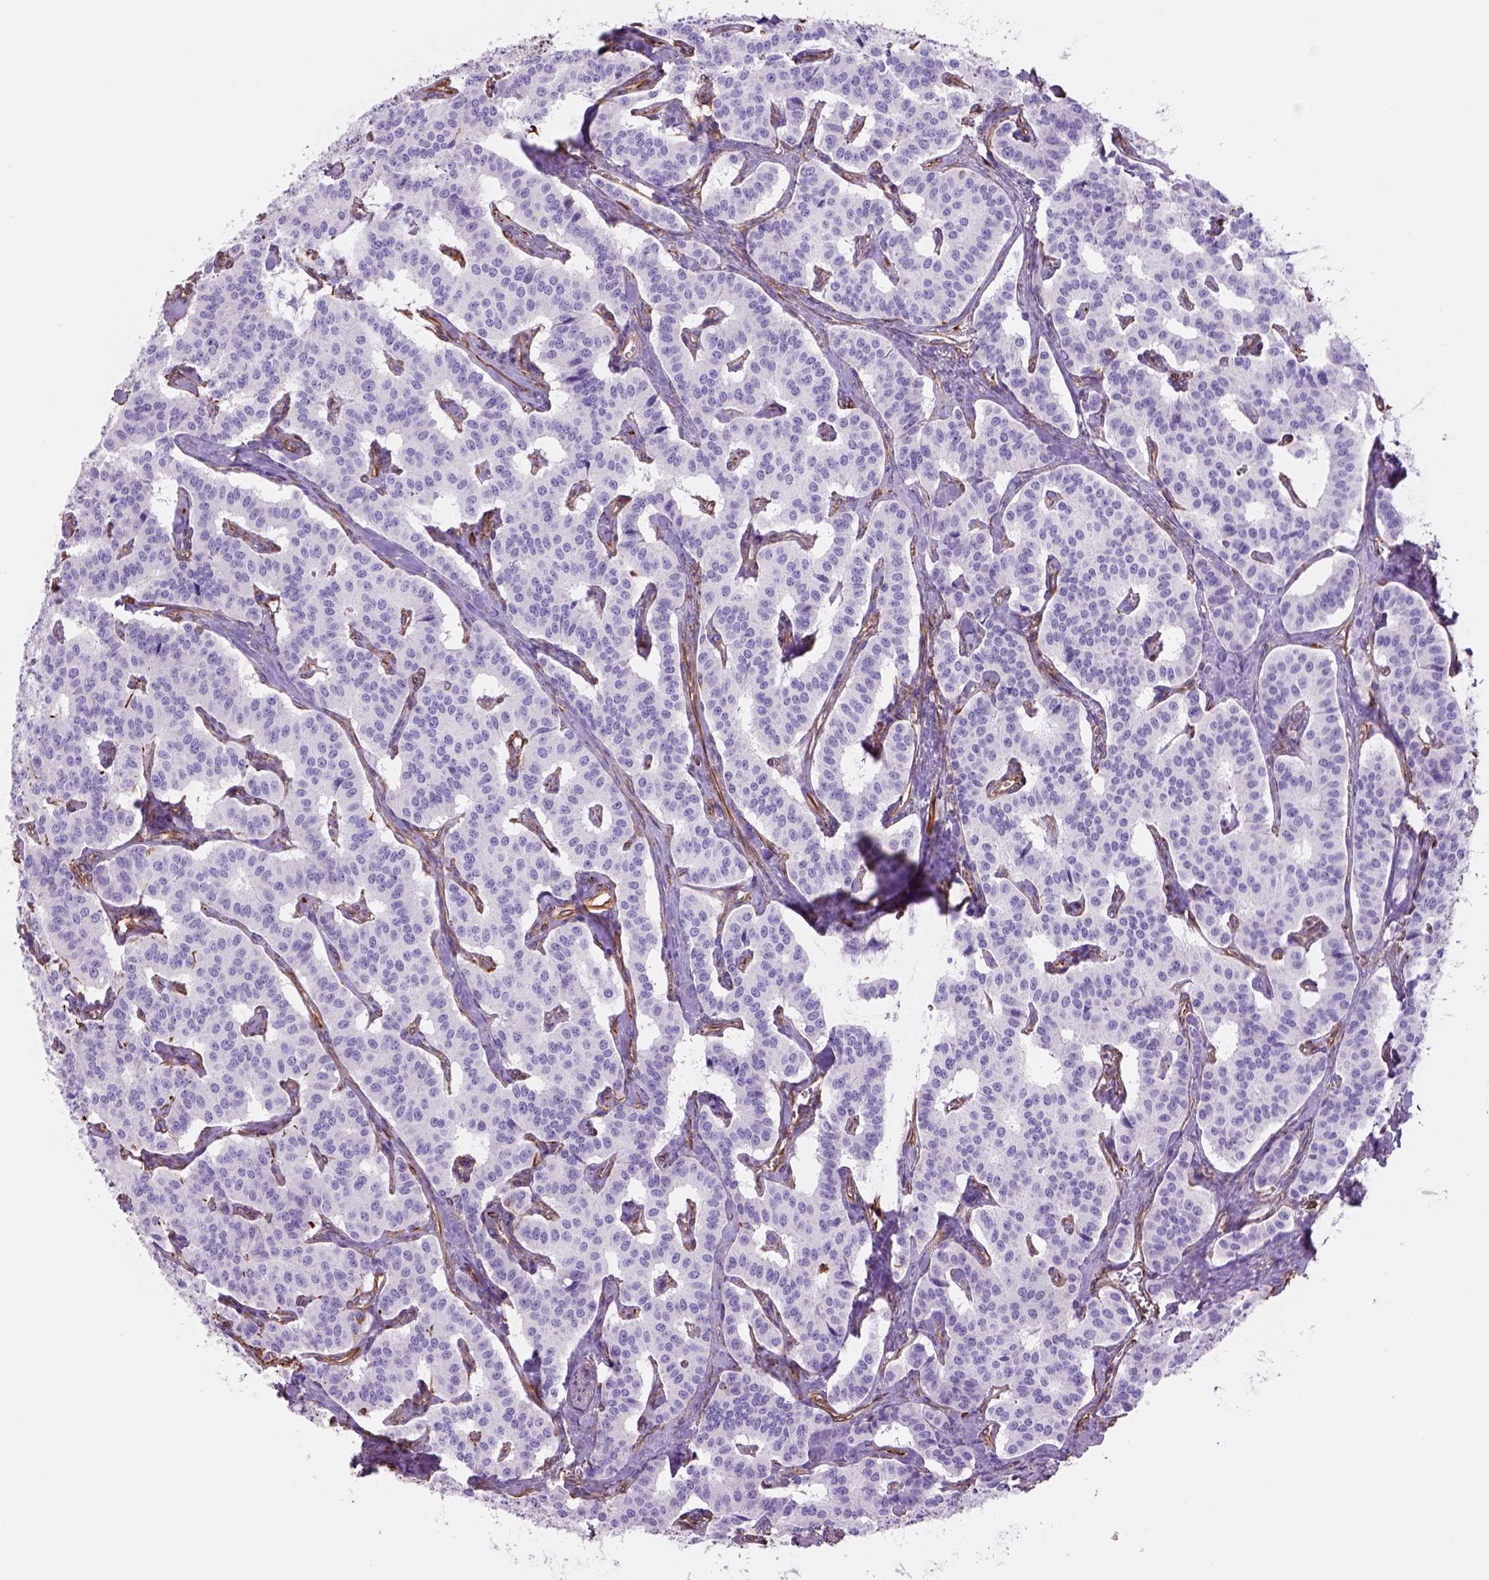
{"staining": {"intensity": "negative", "quantity": "none", "location": "none"}, "tissue": "carcinoid", "cell_type": "Tumor cells", "image_type": "cancer", "snomed": [{"axis": "morphology", "description": "Carcinoid, malignant, NOS"}, {"axis": "topography", "description": "Lung"}], "caption": "This photomicrograph is of carcinoid (malignant) stained with immunohistochemistry (IHC) to label a protein in brown with the nuclei are counter-stained blue. There is no expression in tumor cells.", "gene": "ZZZ3", "patient": {"sex": "female", "age": 46}}